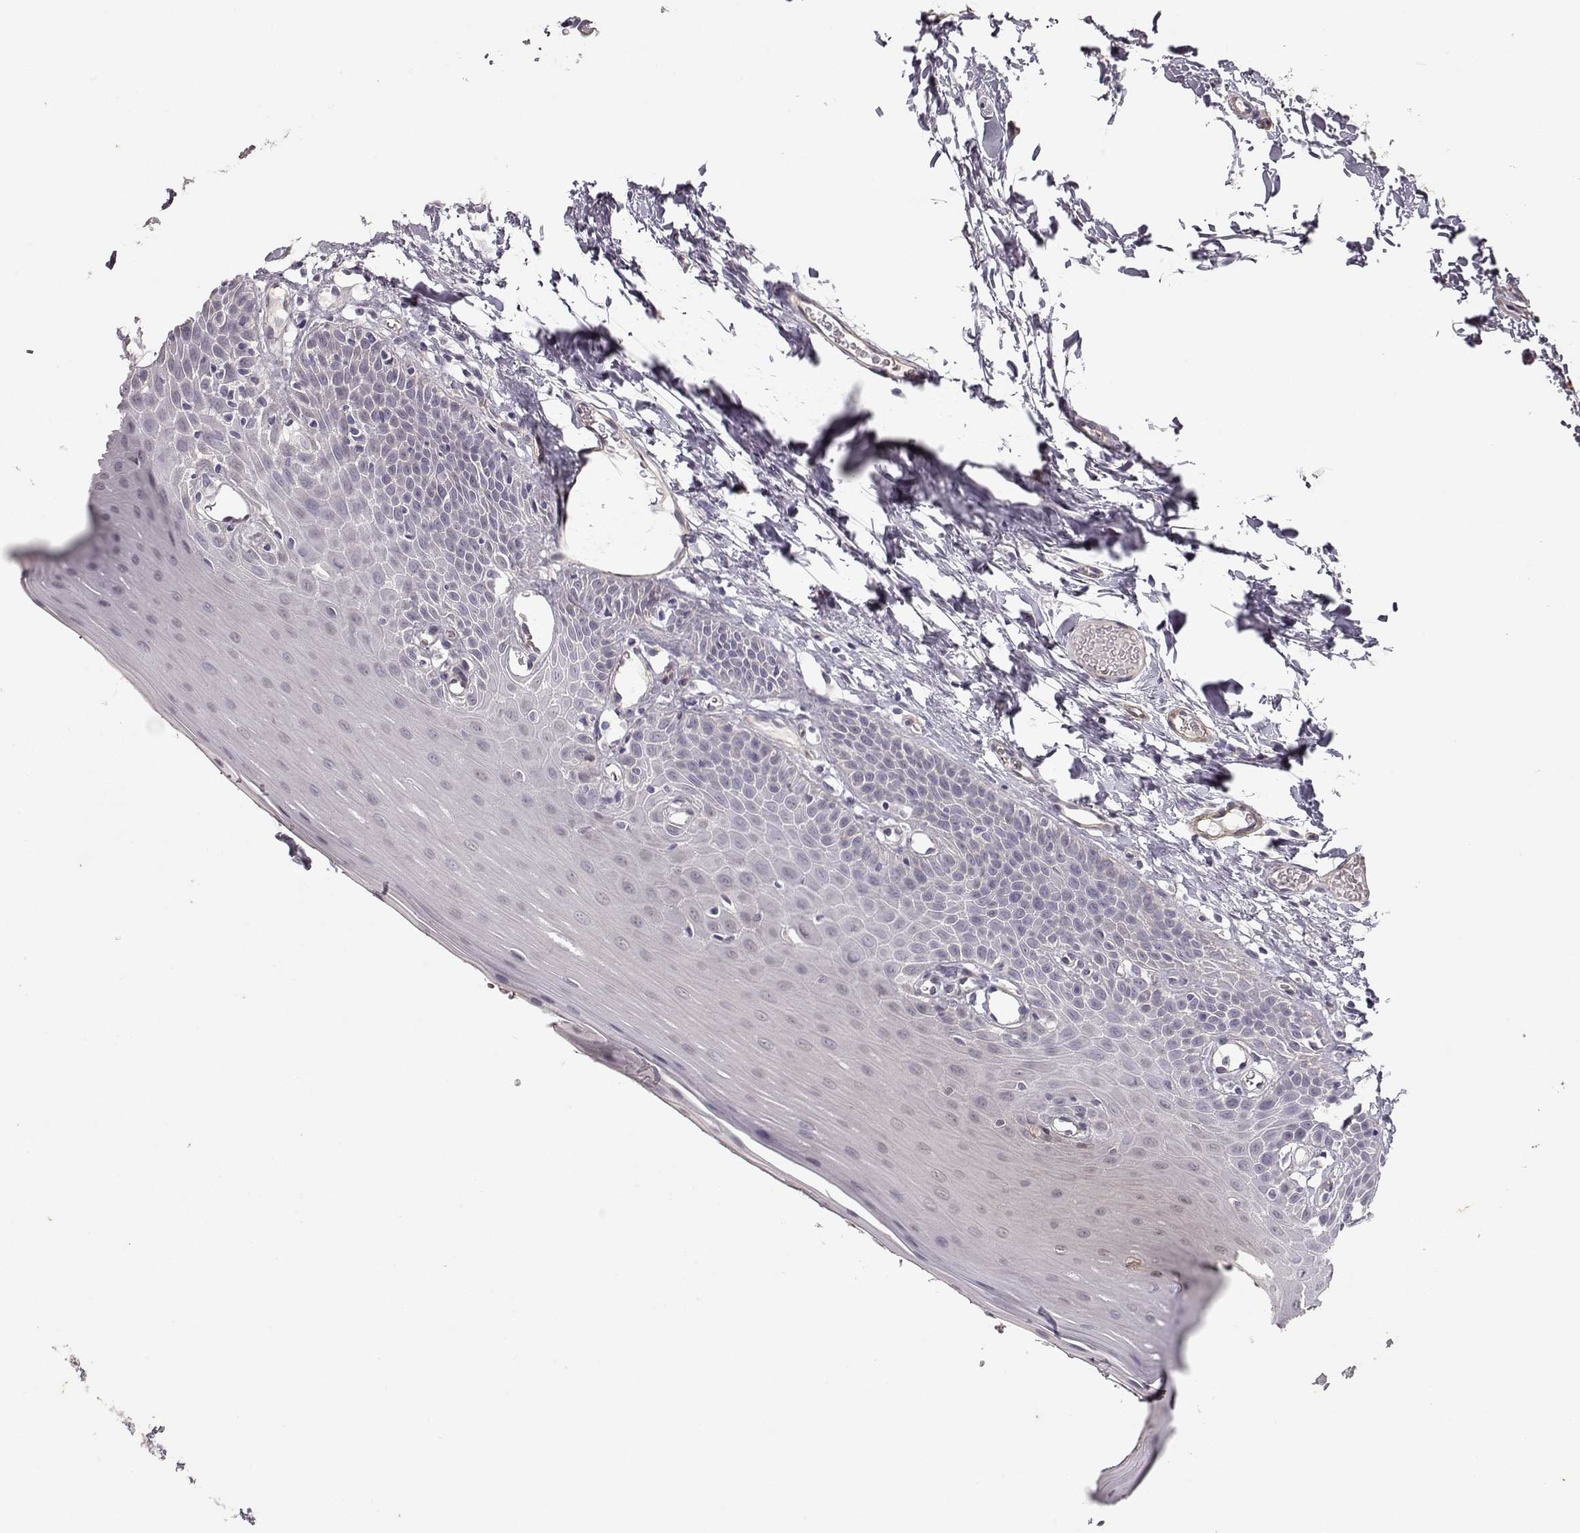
{"staining": {"intensity": "negative", "quantity": "none", "location": "none"}, "tissue": "oral mucosa", "cell_type": "Squamous epithelial cells", "image_type": "normal", "snomed": [{"axis": "morphology", "description": "Normal tissue, NOS"}, {"axis": "topography", "description": "Oral tissue"}], "caption": "The image displays no staining of squamous epithelial cells in normal oral mucosa. (Stains: DAB (3,3'-diaminobenzidine) immunohistochemistry with hematoxylin counter stain, Microscopy: brightfield microscopy at high magnification).", "gene": "LAMA5", "patient": {"sex": "male", "age": 81}}